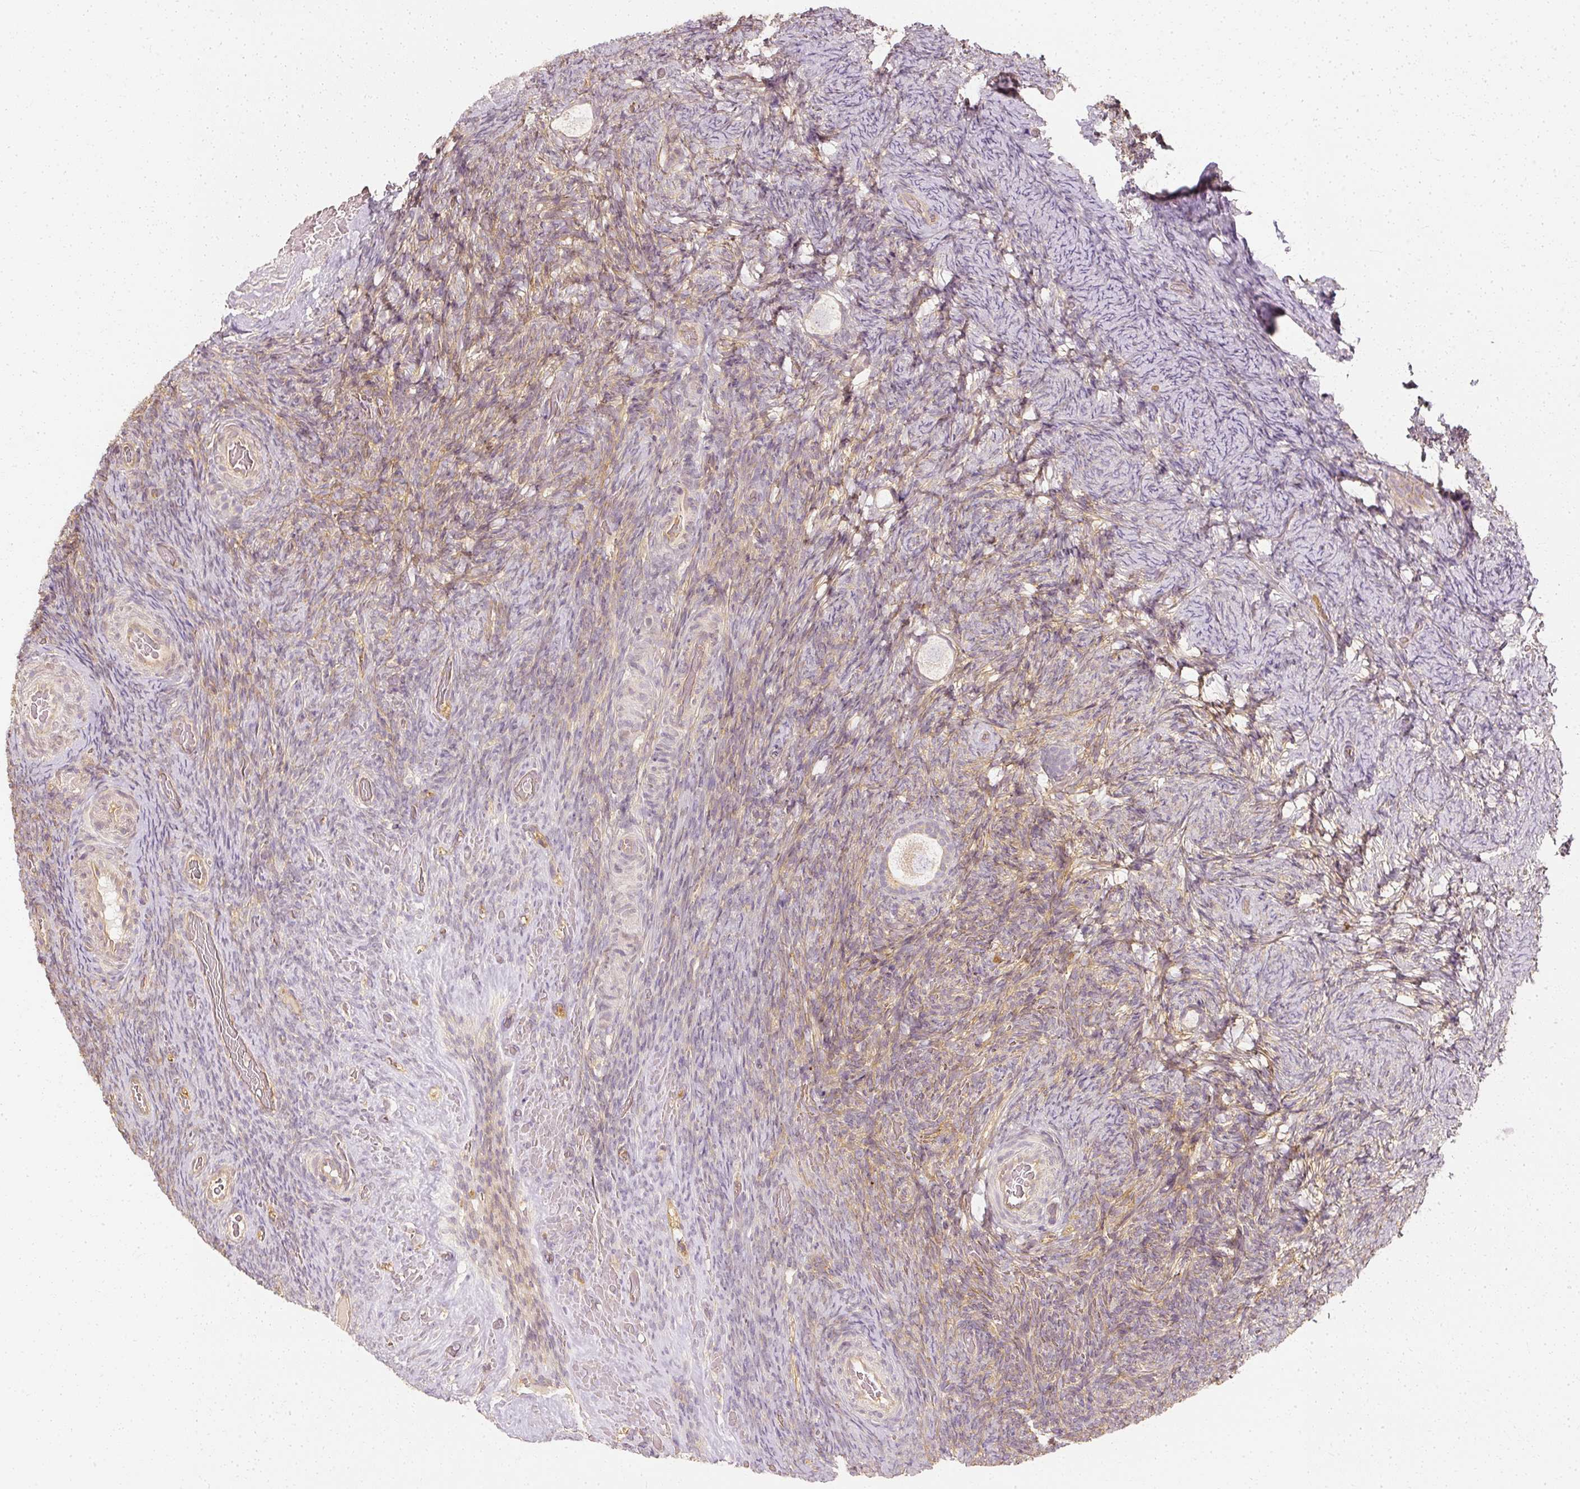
{"staining": {"intensity": "weak", "quantity": "<25%", "location": "cytoplasmic/membranous"}, "tissue": "ovary", "cell_type": "Follicle cells", "image_type": "normal", "snomed": [{"axis": "morphology", "description": "Normal tissue, NOS"}, {"axis": "topography", "description": "Ovary"}], "caption": "This is a histopathology image of immunohistochemistry (IHC) staining of benign ovary, which shows no expression in follicle cells. Nuclei are stained in blue.", "gene": "GNAQ", "patient": {"sex": "female", "age": 34}}